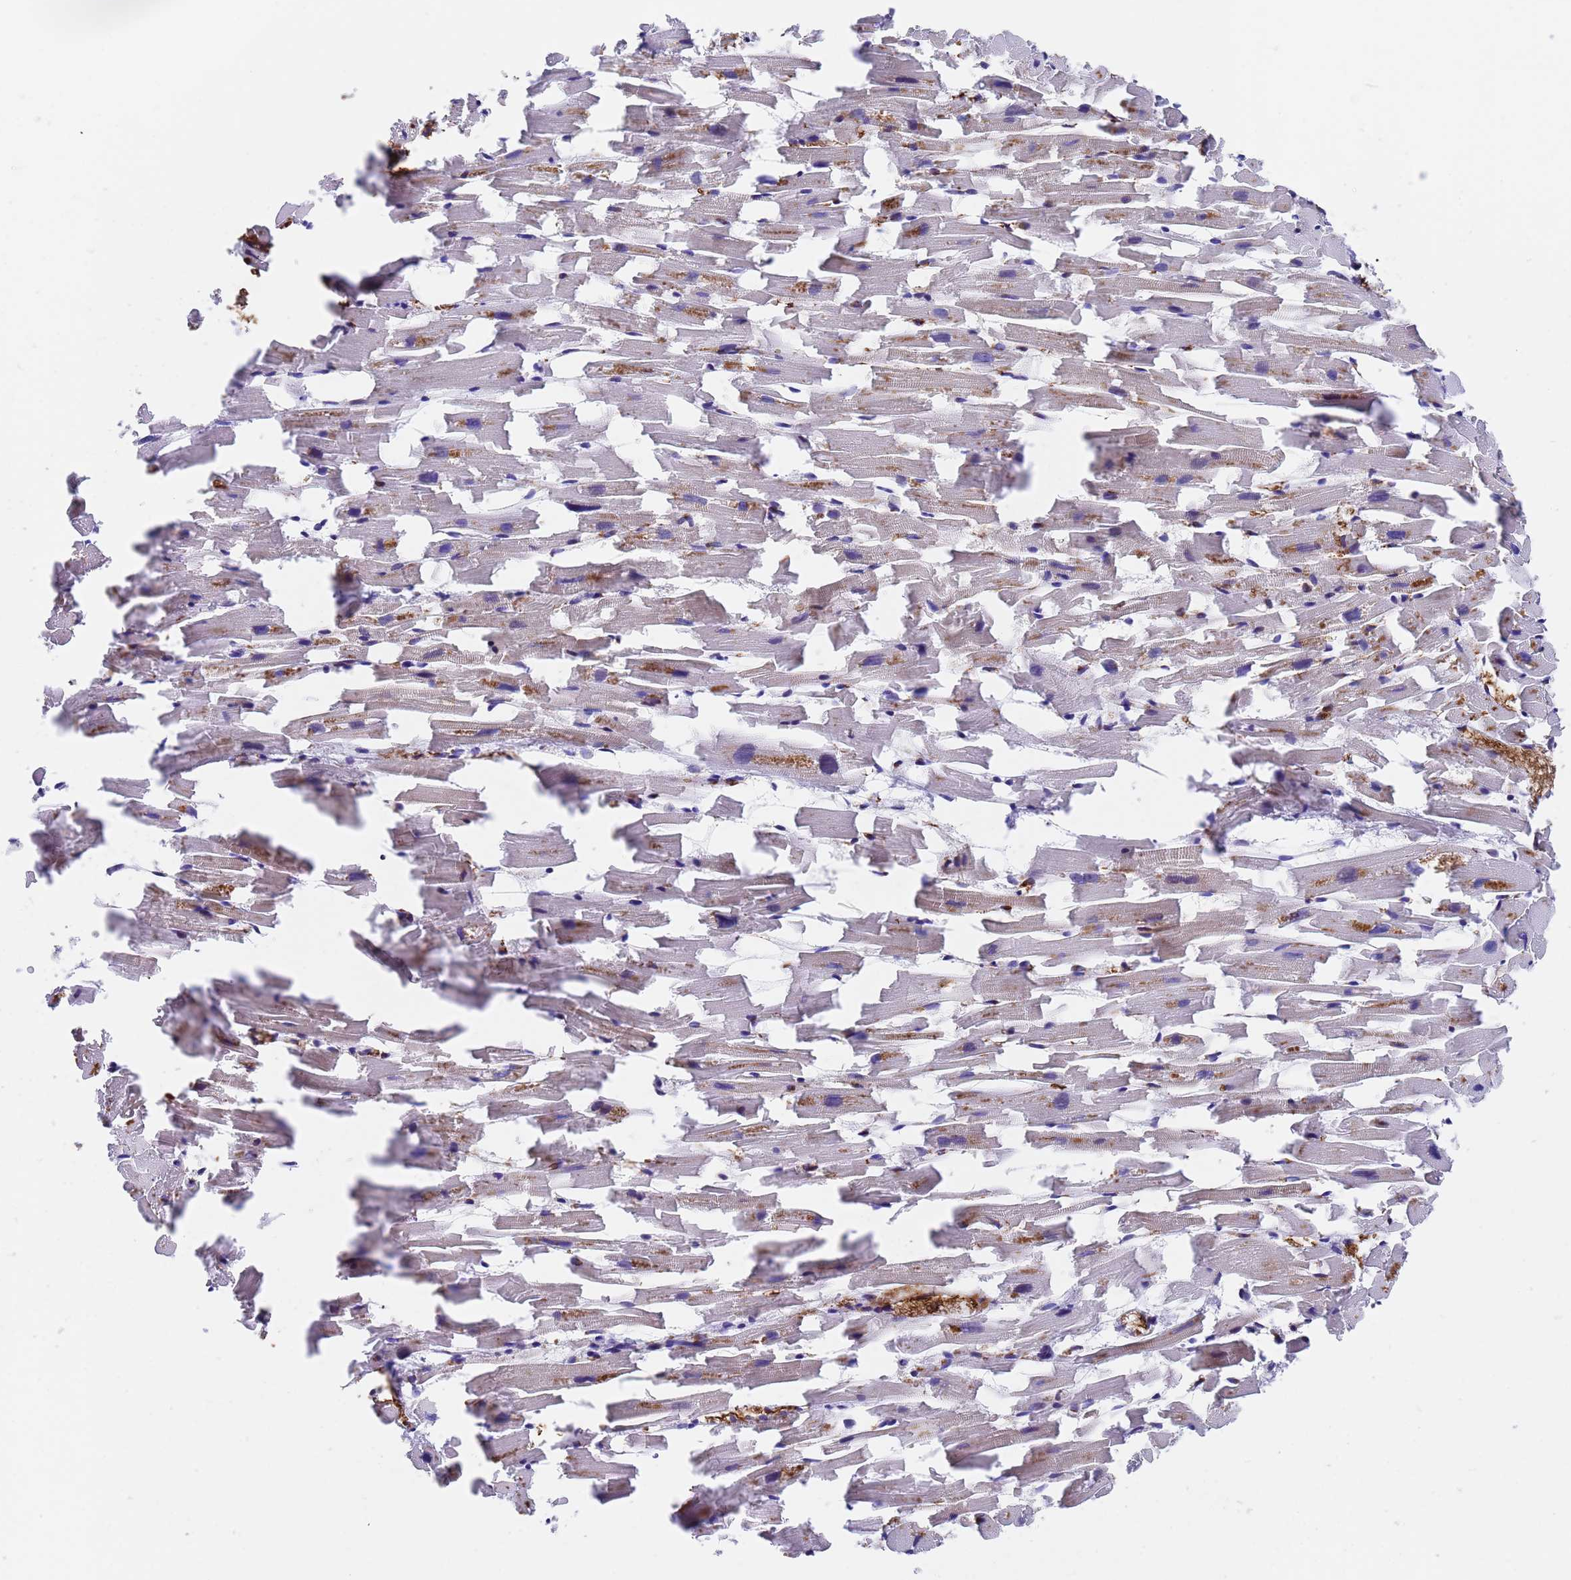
{"staining": {"intensity": "moderate", "quantity": "<25%", "location": "cytoplasmic/membranous"}, "tissue": "heart muscle", "cell_type": "Cardiomyocytes", "image_type": "normal", "snomed": [{"axis": "morphology", "description": "Normal tissue, NOS"}, {"axis": "topography", "description": "Heart"}], "caption": "Heart muscle stained with IHC exhibits moderate cytoplasmic/membranous expression in approximately <25% of cardiomyocytes. (brown staining indicates protein expression, while blue staining denotes nuclei).", "gene": "ELP6", "patient": {"sex": "female", "age": 64}}